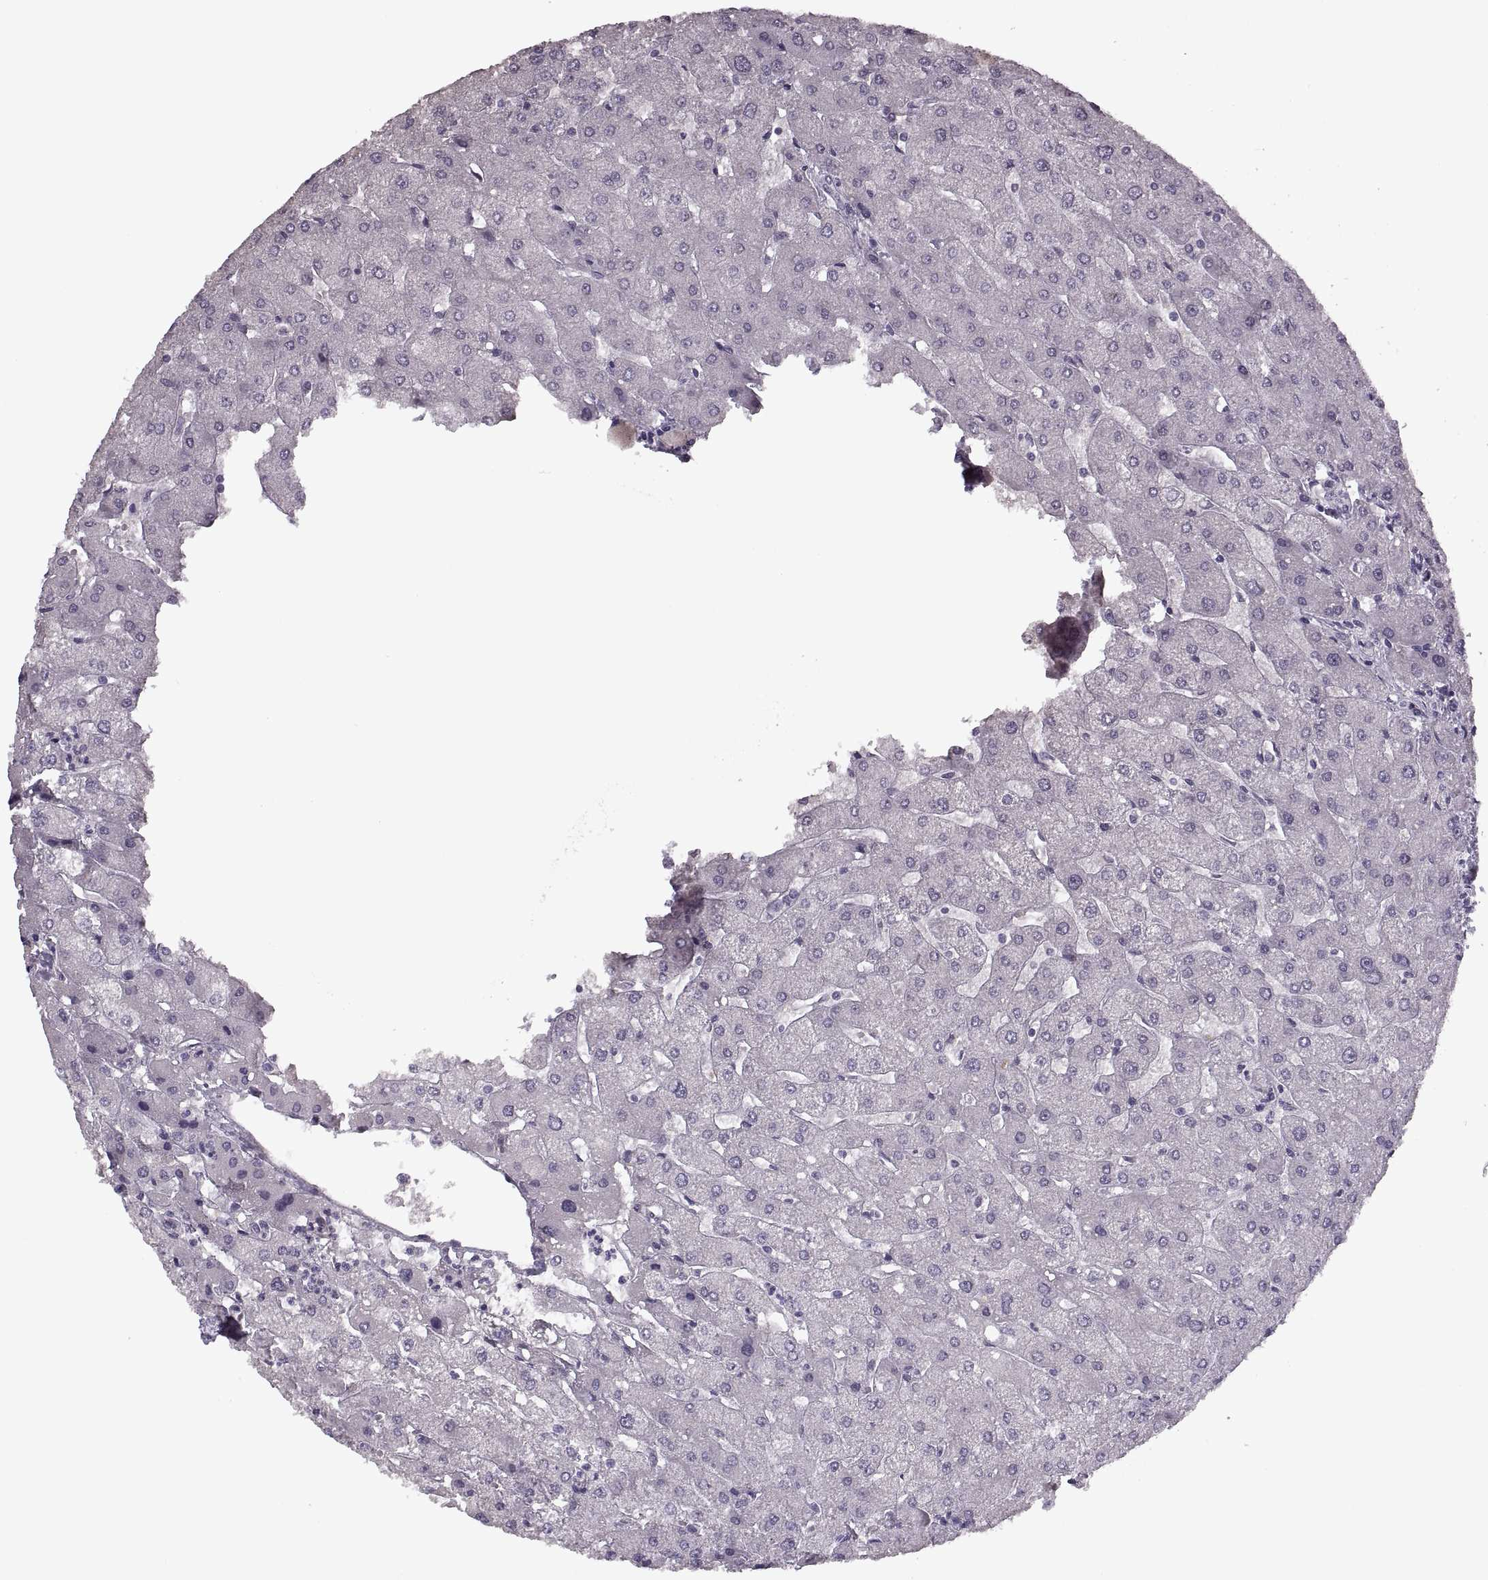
{"staining": {"intensity": "negative", "quantity": "none", "location": "none"}, "tissue": "liver", "cell_type": "Cholangiocytes", "image_type": "normal", "snomed": [{"axis": "morphology", "description": "Normal tissue, NOS"}, {"axis": "topography", "description": "Liver"}], "caption": "There is no significant expression in cholangiocytes of liver. (IHC, brightfield microscopy, high magnification).", "gene": "PAGE2B", "patient": {"sex": "male", "age": 67}}